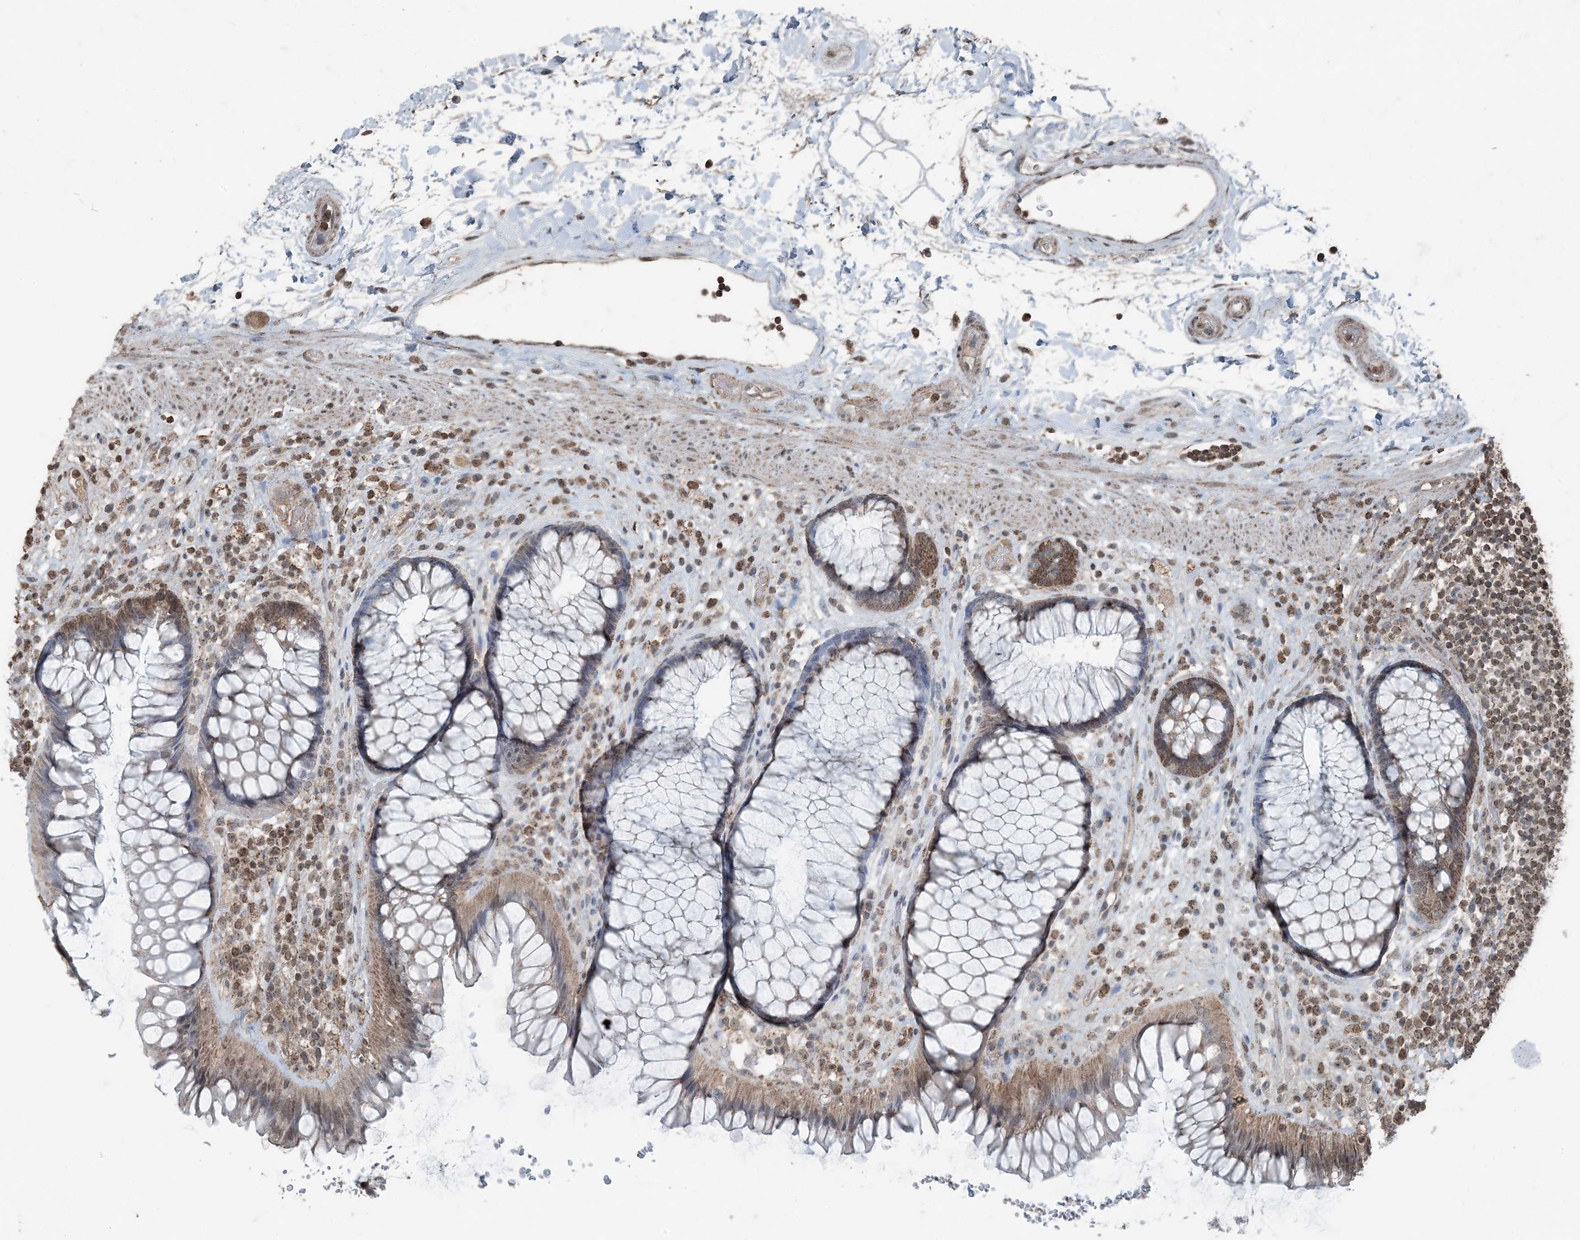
{"staining": {"intensity": "moderate", "quantity": ">75%", "location": "cytoplasmic/membranous"}, "tissue": "rectum", "cell_type": "Glandular cells", "image_type": "normal", "snomed": [{"axis": "morphology", "description": "Normal tissue, NOS"}, {"axis": "topography", "description": "Rectum"}], "caption": "Immunohistochemistry of unremarkable human rectum shows medium levels of moderate cytoplasmic/membranous staining in approximately >75% of glandular cells.", "gene": "GNL1", "patient": {"sex": "male", "age": 51}}